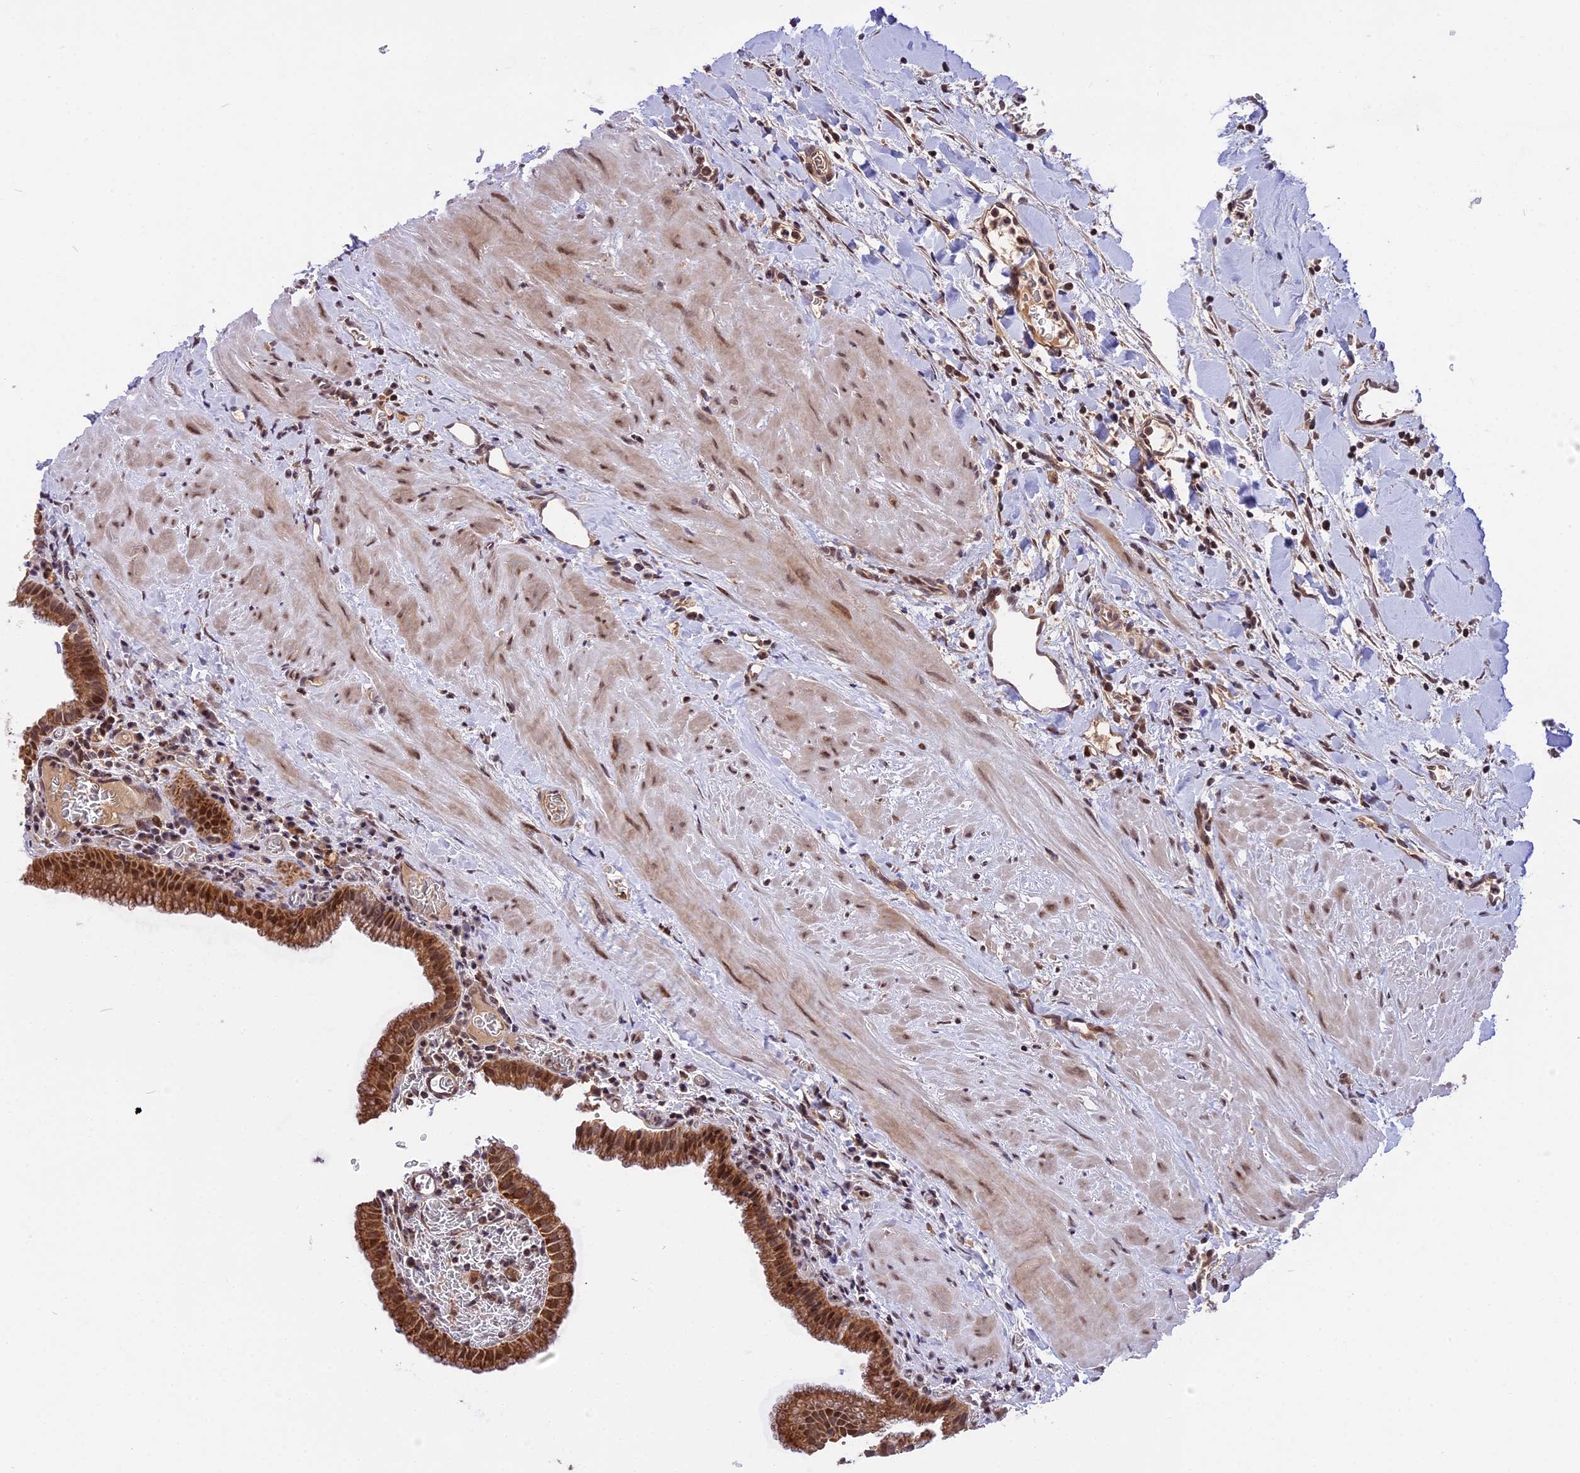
{"staining": {"intensity": "moderate", "quantity": ">75%", "location": "cytoplasmic/membranous,nuclear"}, "tissue": "gallbladder", "cell_type": "Glandular cells", "image_type": "normal", "snomed": [{"axis": "morphology", "description": "Normal tissue, NOS"}, {"axis": "topography", "description": "Gallbladder"}], "caption": "Protein staining demonstrates moderate cytoplasmic/membranous,nuclear positivity in approximately >75% of glandular cells in unremarkable gallbladder. (DAB (3,3'-diaminobenzidine) = brown stain, brightfield microscopy at high magnification).", "gene": "RERGL", "patient": {"sex": "male", "age": 78}}